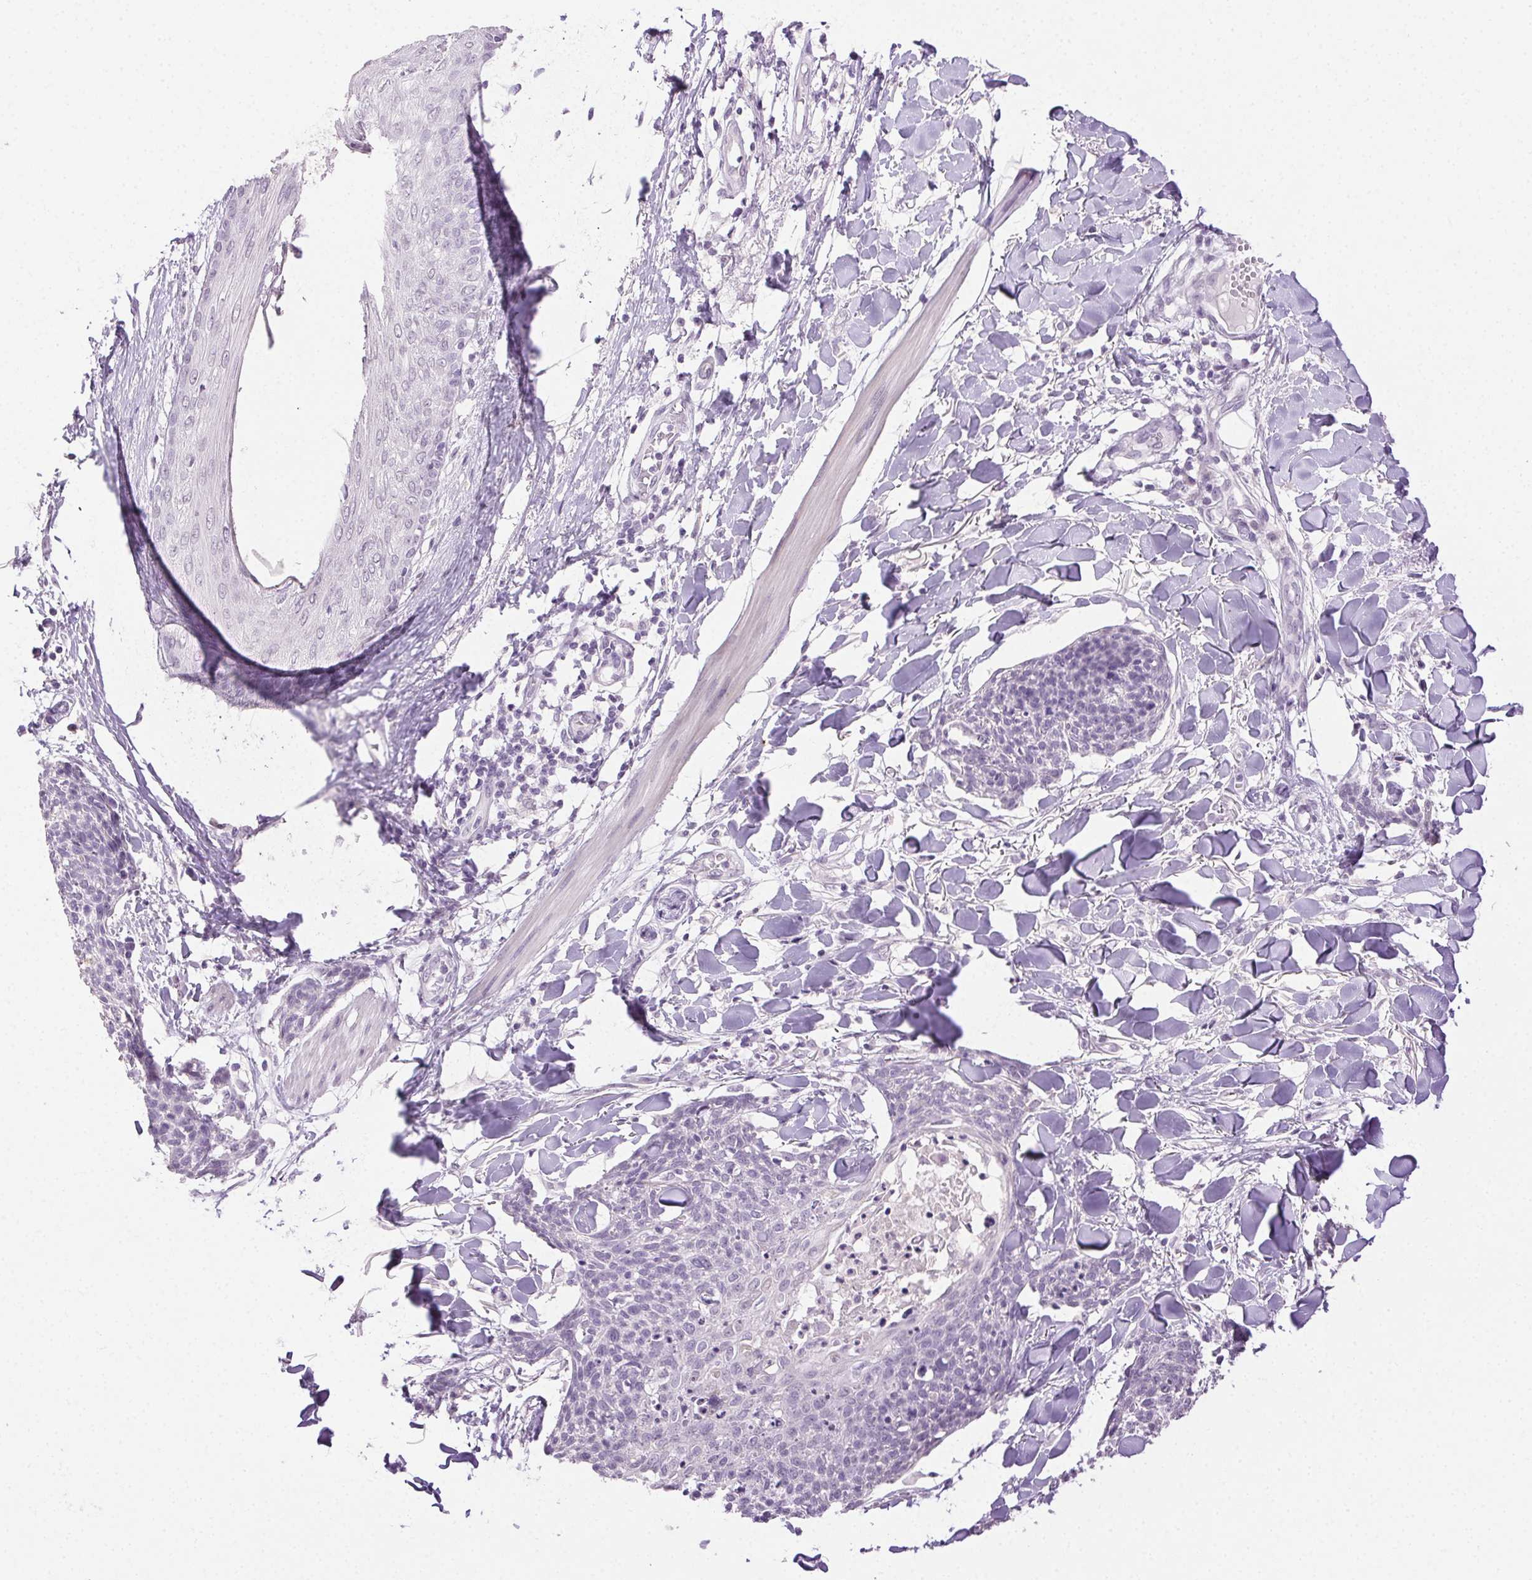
{"staining": {"intensity": "negative", "quantity": "none", "location": "none"}, "tissue": "skin cancer", "cell_type": "Tumor cells", "image_type": "cancer", "snomed": [{"axis": "morphology", "description": "Squamous cell carcinoma, NOS"}, {"axis": "topography", "description": "Skin"}, {"axis": "topography", "description": "Vulva"}], "caption": "Human squamous cell carcinoma (skin) stained for a protein using immunohistochemistry (IHC) exhibits no expression in tumor cells.", "gene": "CLDN10", "patient": {"sex": "female", "age": 75}}